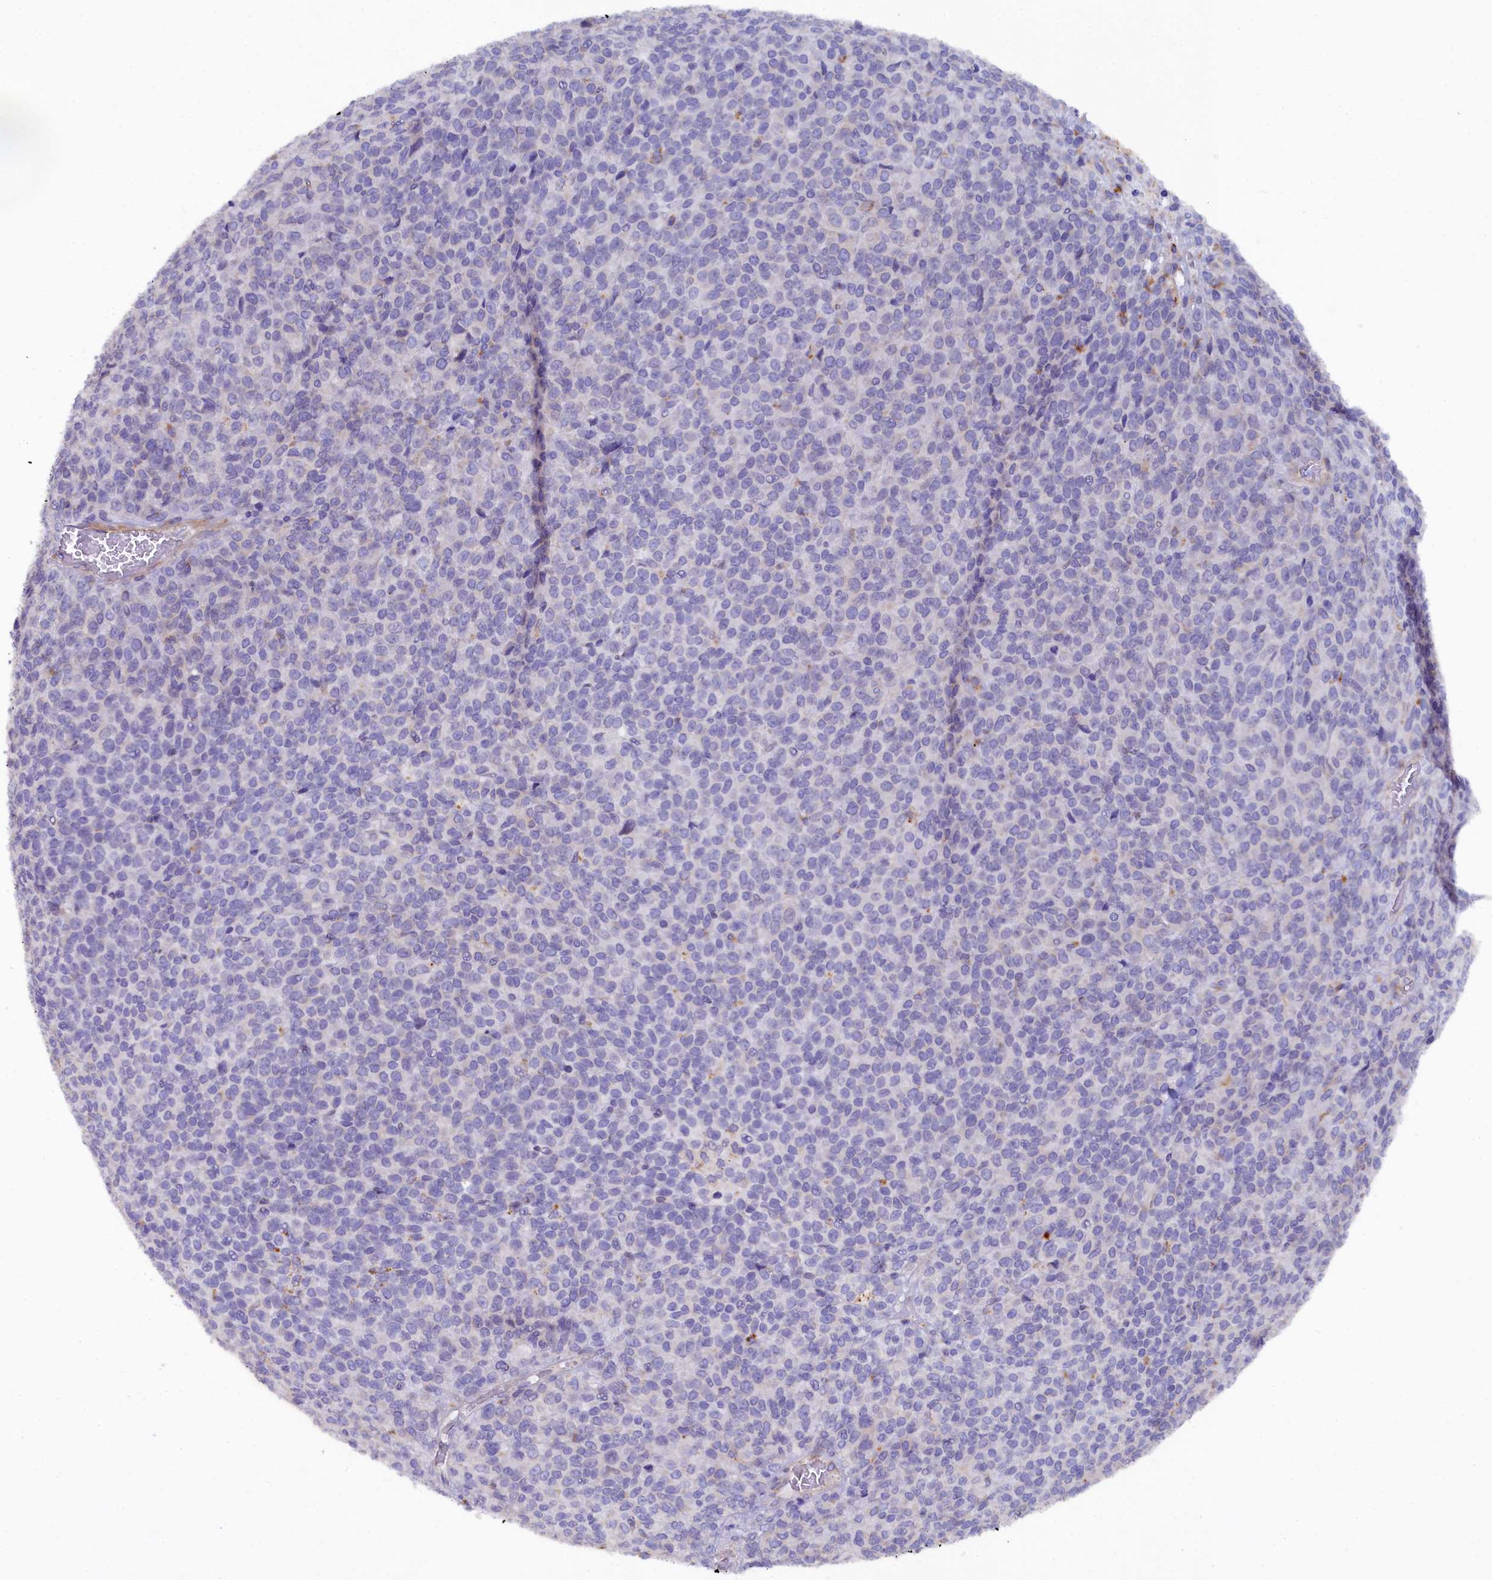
{"staining": {"intensity": "negative", "quantity": "none", "location": "none"}, "tissue": "melanoma", "cell_type": "Tumor cells", "image_type": "cancer", "snomed": [{"axis": "morphology", "description": "Malignant melanoma, Metastatic site"}, {"axis": "topography", "description": "Brain"}], "caption": "Photomicrograph shows no protein positivity in tumor cells of malignant melanoma (metastatic site) tissue.", "gene": "POGLUT3", "patient": {"sex": "female", "age": 56}}